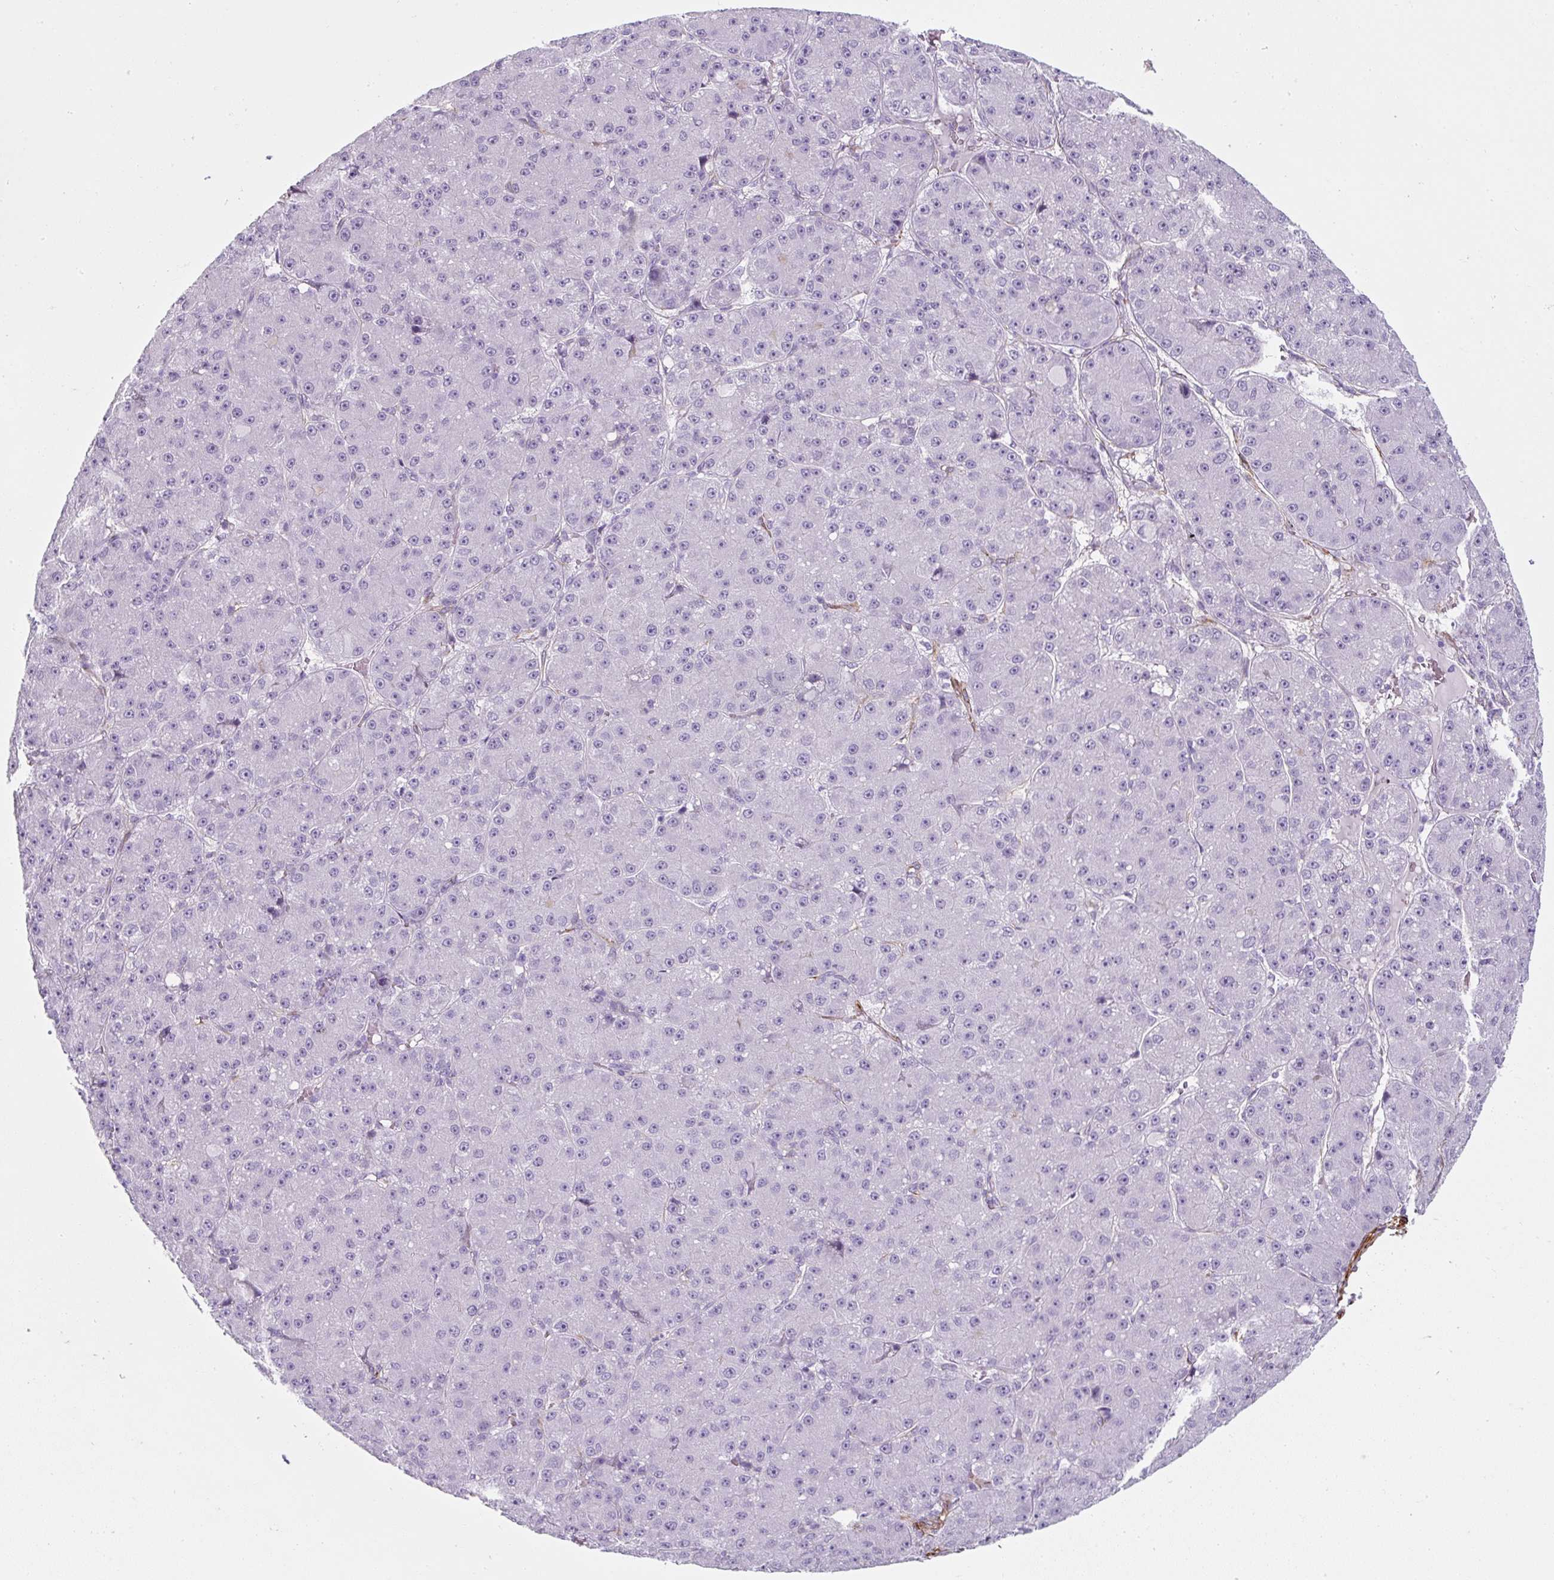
{"staining": {"intensity": "negative", "quantity": "none", "location": "none"}, "tissue": "liver cancer", "cell_type": "Tumor cells", "image_type": "cancer", "snomed": [{"axis": "morphology", "description": "Carcinoma, Hepatocellular, NOS"}, {"axis": "topography", "description": "Liver"}], "caption": "Immunohistochemistry histopathology image of liver cancer (hepatocellular carcinoma) stained for a protein (brown), which demonstrates no staining in tumor cells.", "gene": "CAVIN3", "patient": {"sex": "male", "age": 67}}